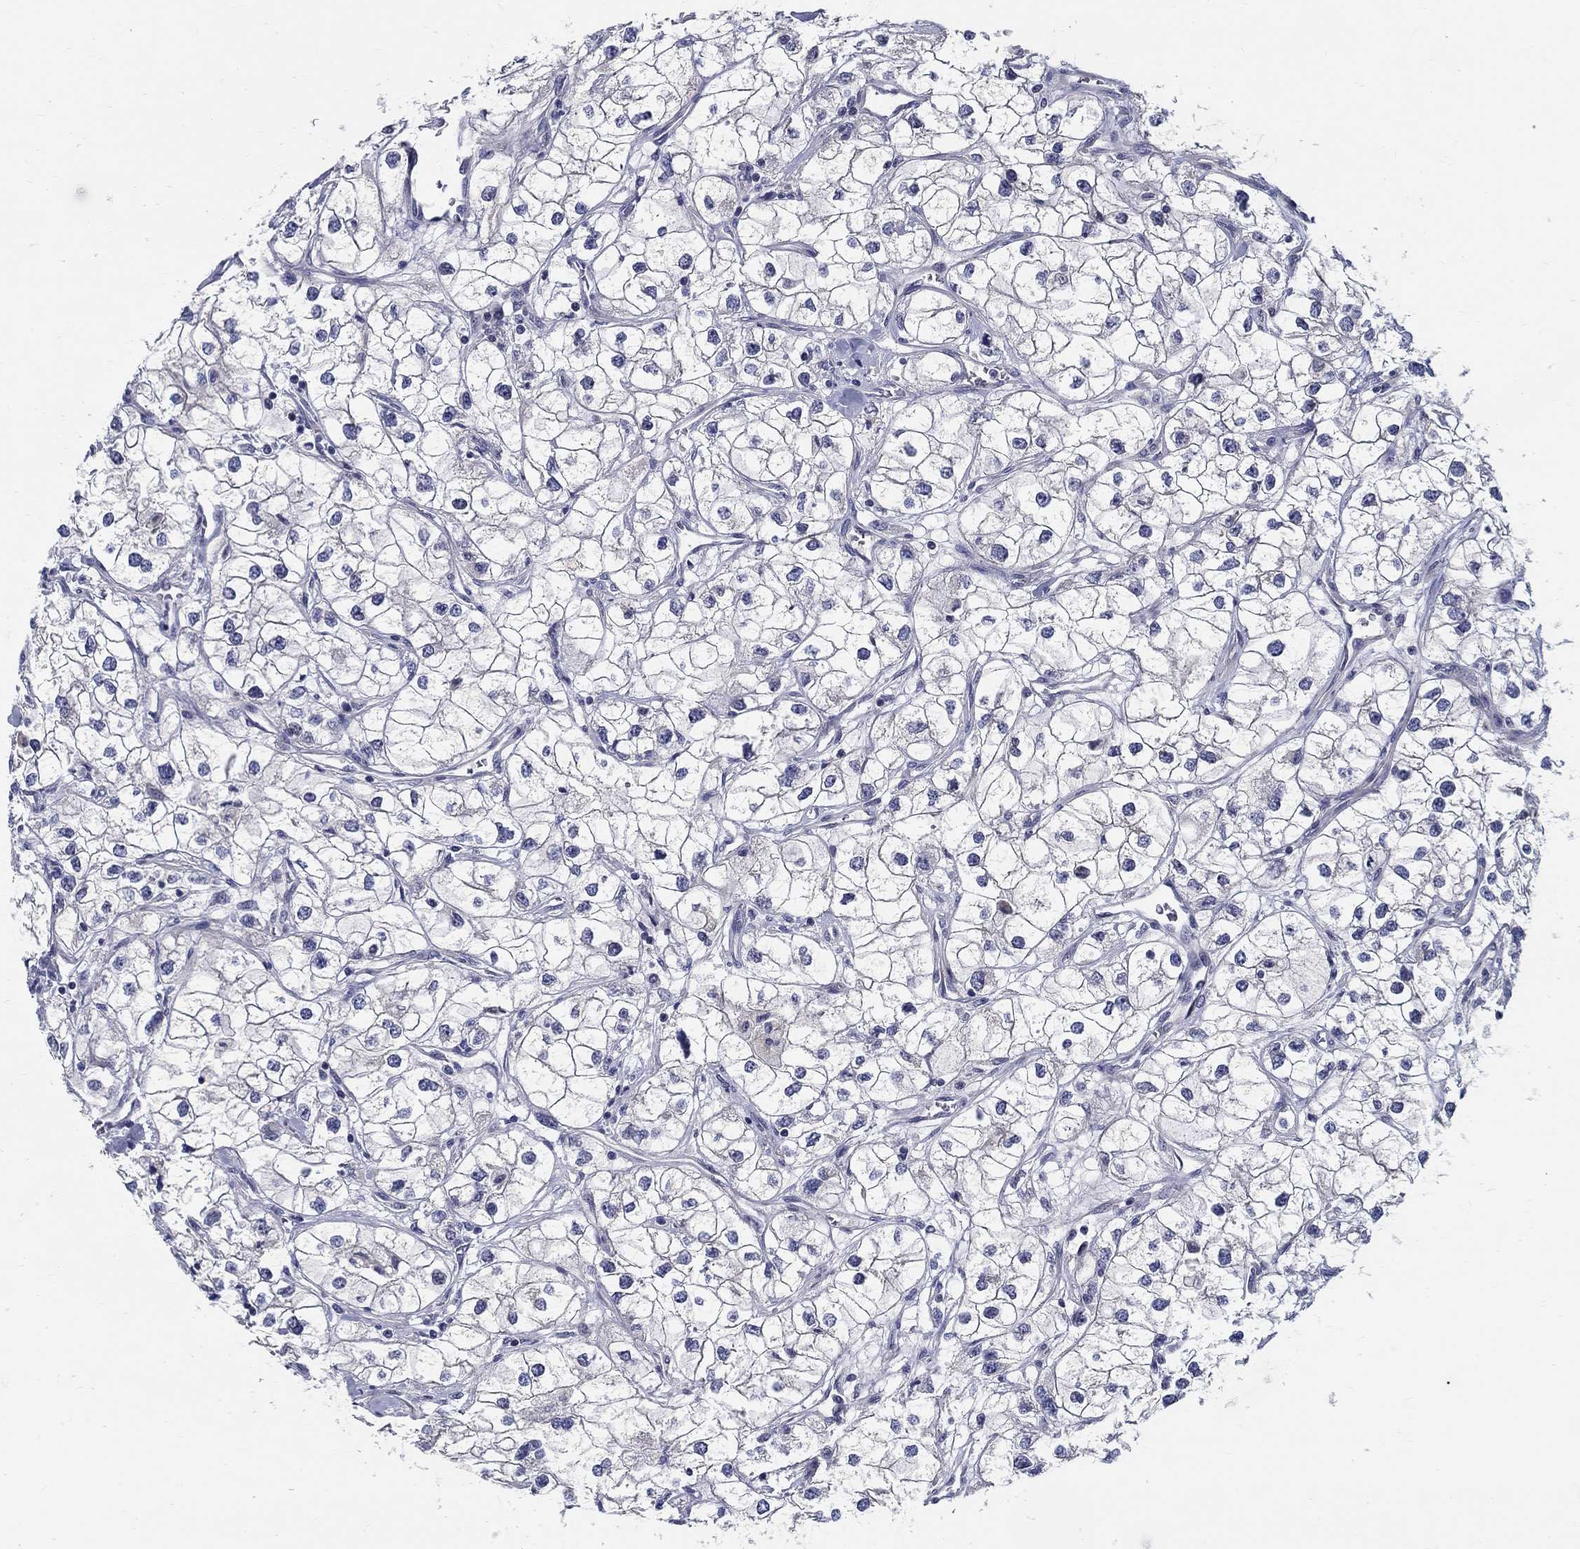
{"staining": {"intensity": "negative", "quantity": "none", "location": "none"}, "tissue": "renal cancer", "cell_type": "Tumor cells", "image_type": "cancer", "snomed": [{"axis": "morphology", "description": "Adenocarcinoma, NOS"}, {"axis": "topography", "description": "Kidney"}], "caption": "Immunohistochemistry (IHC) micrograph of neoplastic tissue: human renal cancer (adenocarcinoma) stained with DAB (3,3'-diaminobenzidine) demonstrates no significant protein expression in tumor cells.", "gene": "C16orf46", "patient": {"sex": "male", "age": 59}}